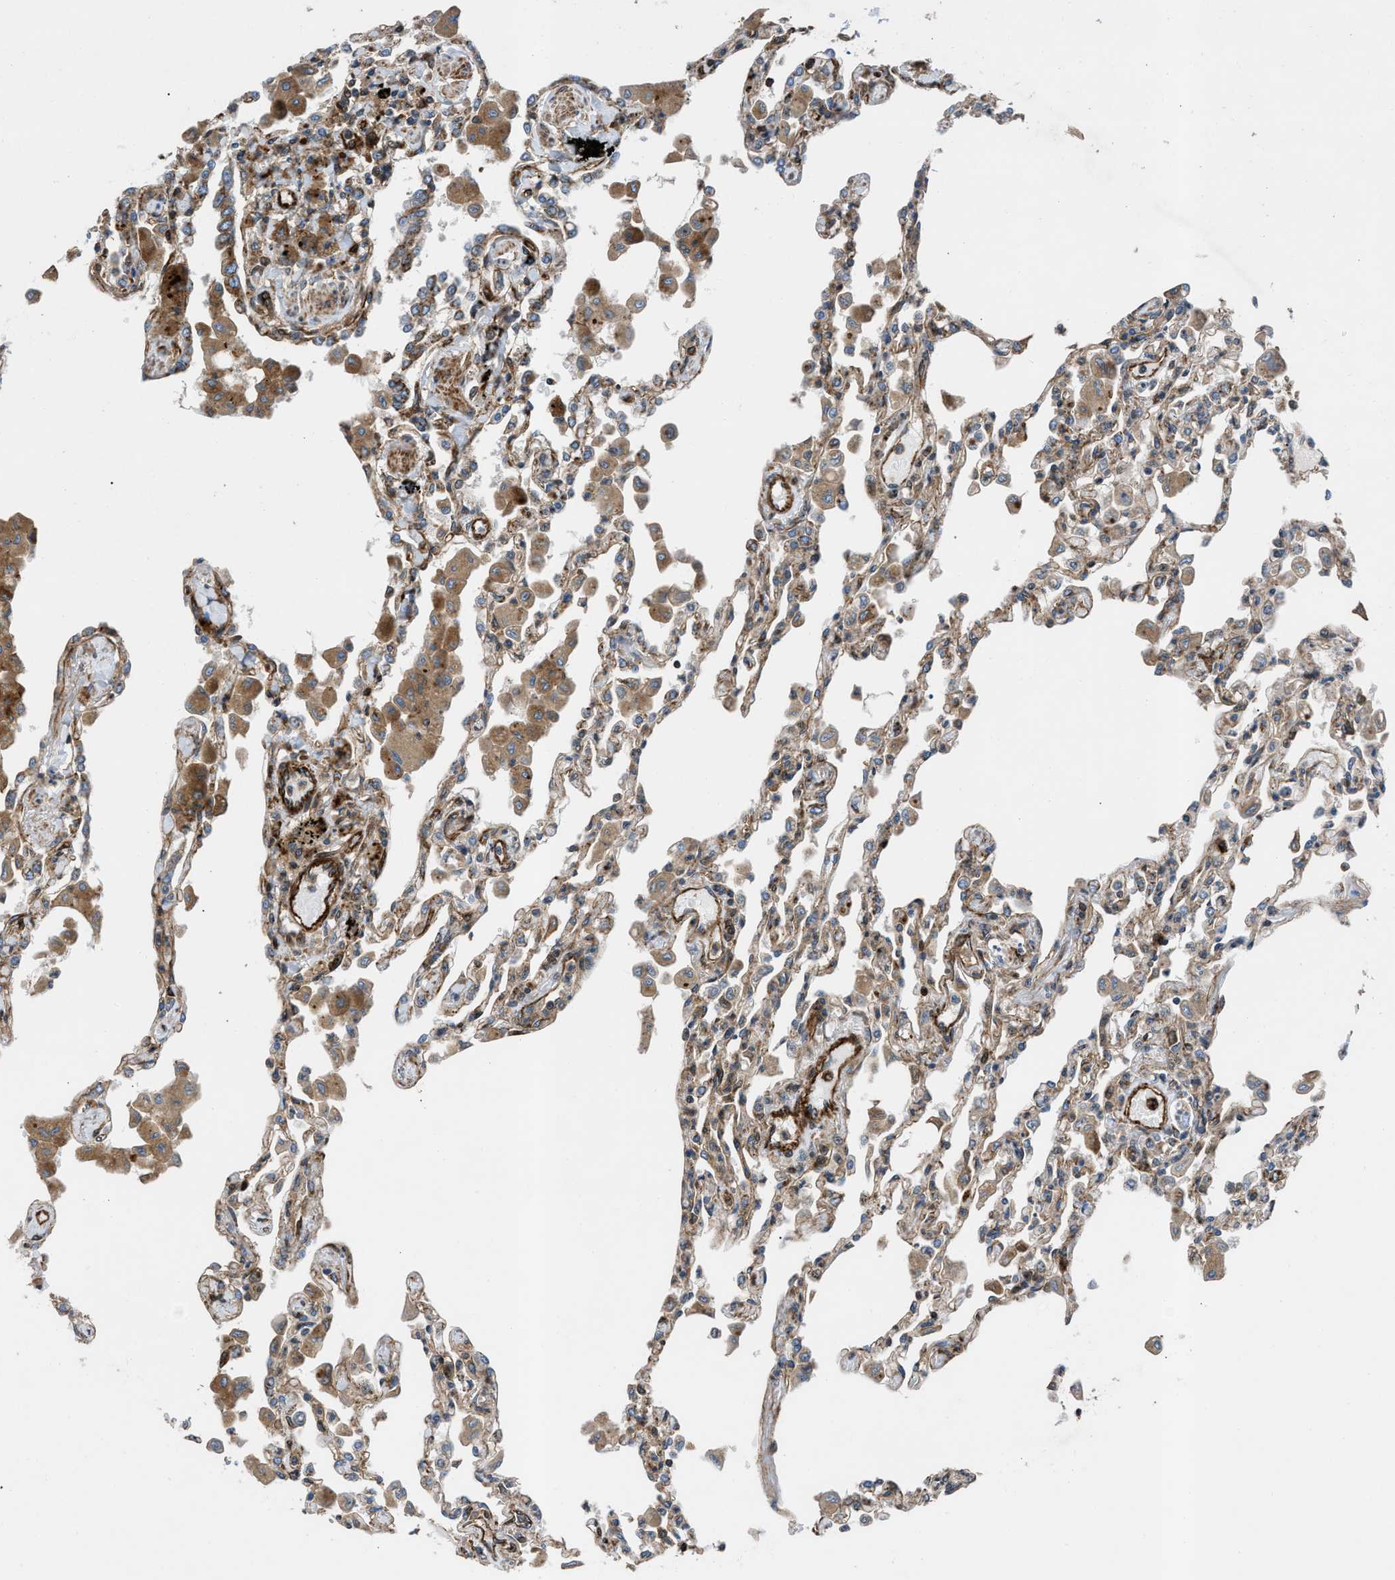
{"staining": {"intensity": "moderate", "quantity": "25%-75%", "location": "cytoplasmic/membranous"}, "tissue": "lung", "cell_type": "Alveolar cells", "image_type": "normal", "snomed": [{"axis": "morphology", "description": "Normal tissue, NOS"}, {"axis": "topography", "description": "Bronchus"}, {"axis": "topography", "description": "Lung"}], "caption": "A medium amount of moderate cytoplasmic/membranous positivity is present in about 25%-75% of alveolar cells in benign lung.", "gene": "PTPRE", "patient": {"sex": "female", "age": 49}}